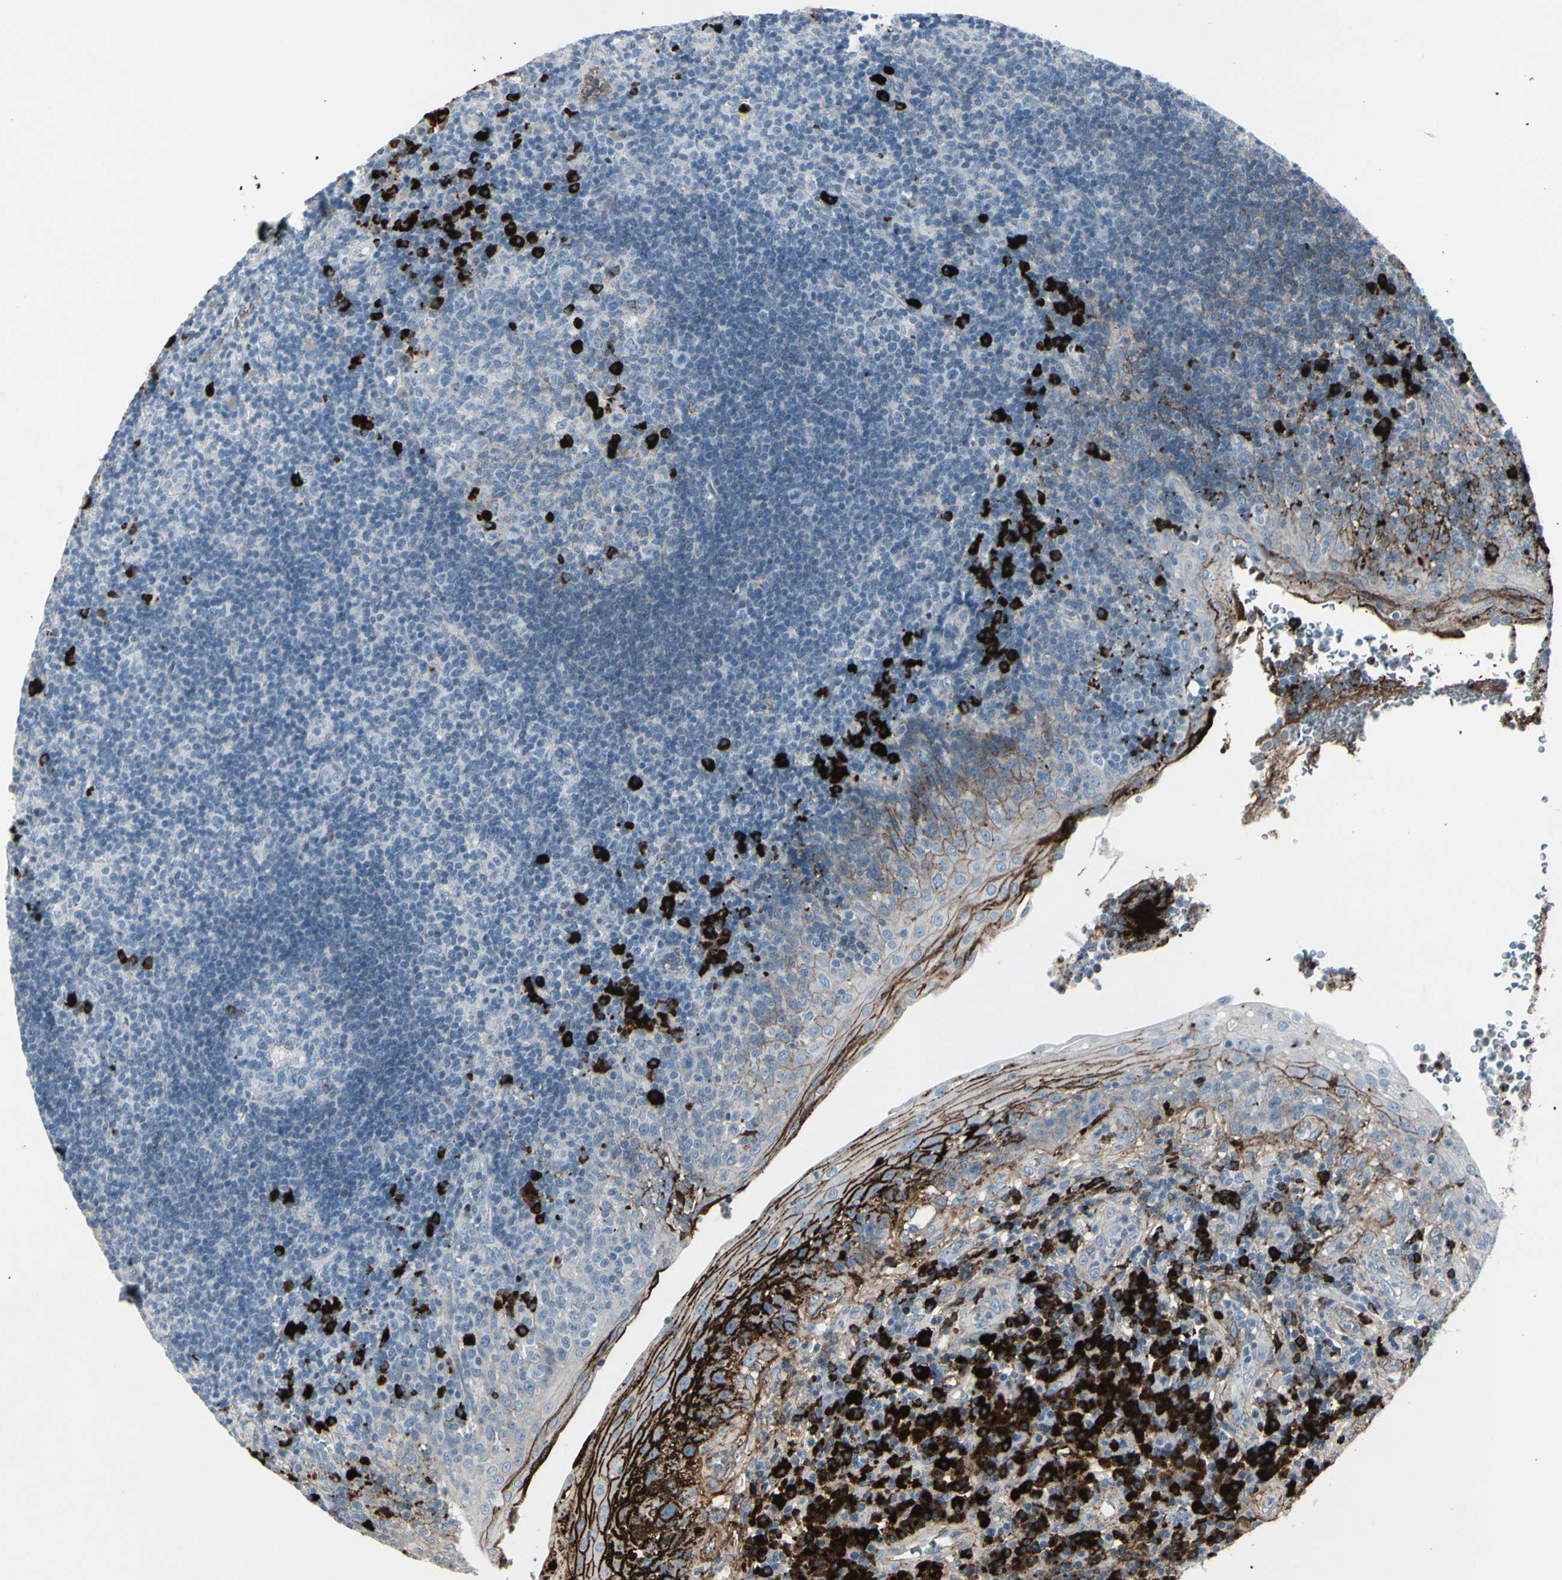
{"staining": {"intensity": "strong", "quantity": "<25%", "location": "cytoplasmic/membranous"}, "tissue": "tonsil", "cell_type": "Germinal center cells", "image_type": "normal", "snomed": [{"axis": "morphology", "description": "Normal tissue, NOS"}, {"axis": "topography", "description": "Tonsil"}], "caption": "The immunohistochemical stain highlights strong cytoplasmic/membranous positivity in germinal center cells of unremarkable tonsil. The protein is stained brown, and the nuclei are stained in blue (DAB IHC with brightfield microscopy, high magnification).", "gene": "IGHG1", "patient": {"sex": "female", "age": 40}}